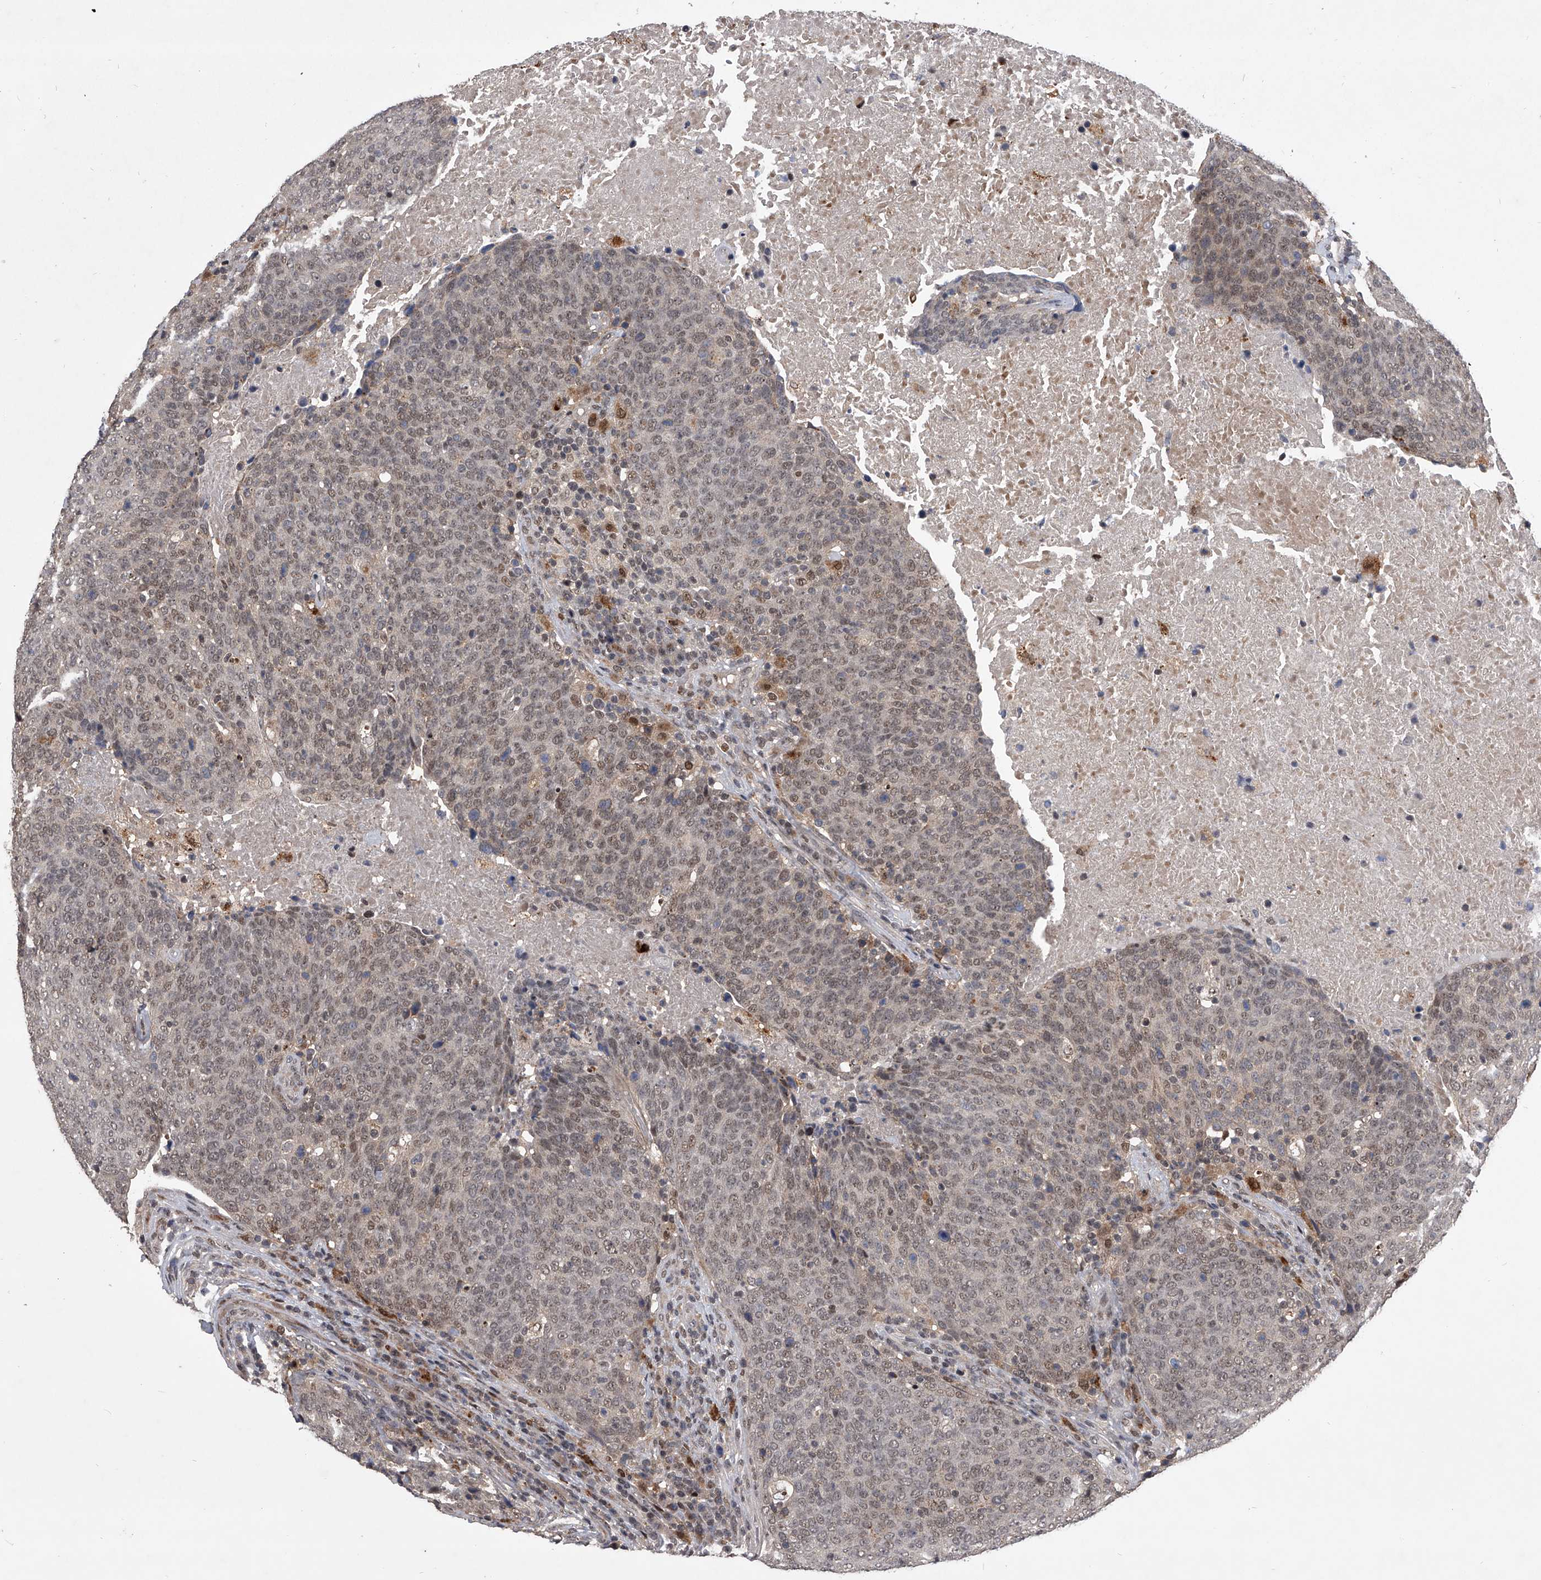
{"staining": {"intensity": "moderate", "quantity": ">75%", "location": "nuclear"}, "tissue": "head and neck cancer", "cell_type": "Tumor cells", "image_type": "cancer", "snomed": [{"axis": "morphology", "description": "Squamous cell carcinoma, NOS"}, {"axis": "morphology", "description": "Squamous cell carcinoma, metastatic, NOS"}, {"axis": "topography", "description": "Lymph node"}, {"axis": "topography", "description": "Head-Neck"}], "caption": "Protein analysis of squamous cell carcinoma (head and neck) tissue displays moderate nuclear expression in about >75% of tumor cells.", "gene": "CMTR1", "patient": {"sex": "male", "age": 62}}